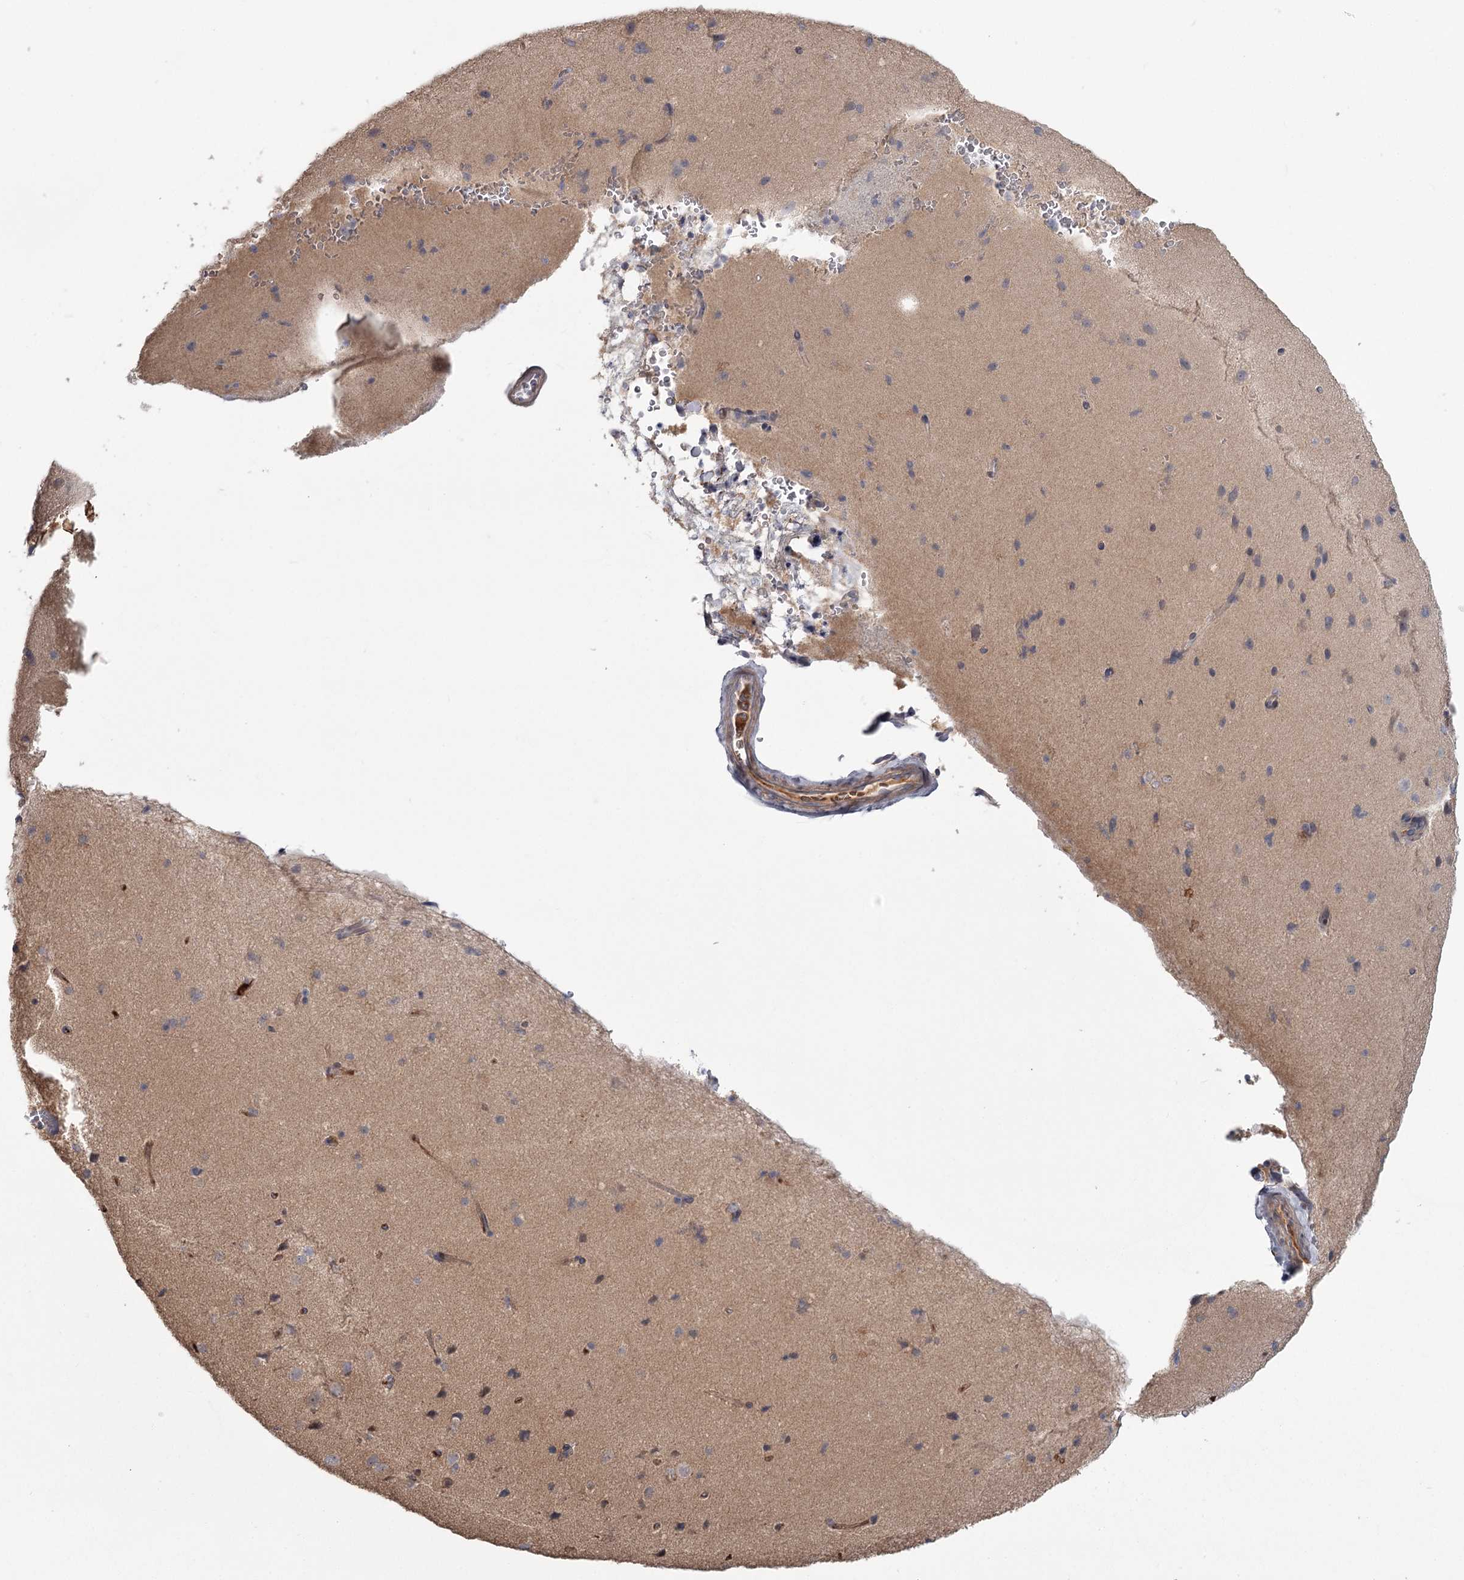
{"staining": {"intensity": "weak", "quantity": "<25%", "location": "cytoplasmic/membranous"}, "tissue": "cerebral cortex", "cell_type": "Endothelial cells", "image_type": "normal", "snomed": [{"axis": "morphology", "description": "Normal tissue, NOS"}, {"axis": "topography", "description": "Cerebral cortex"}], "caption": "DAB immunohistochemical staining of unremarkable human cerebral cortex demonstrates no significant expression in endothelial cells.", "gene": "DHRS9", "patient": {"sex": "male", "age": 62}}